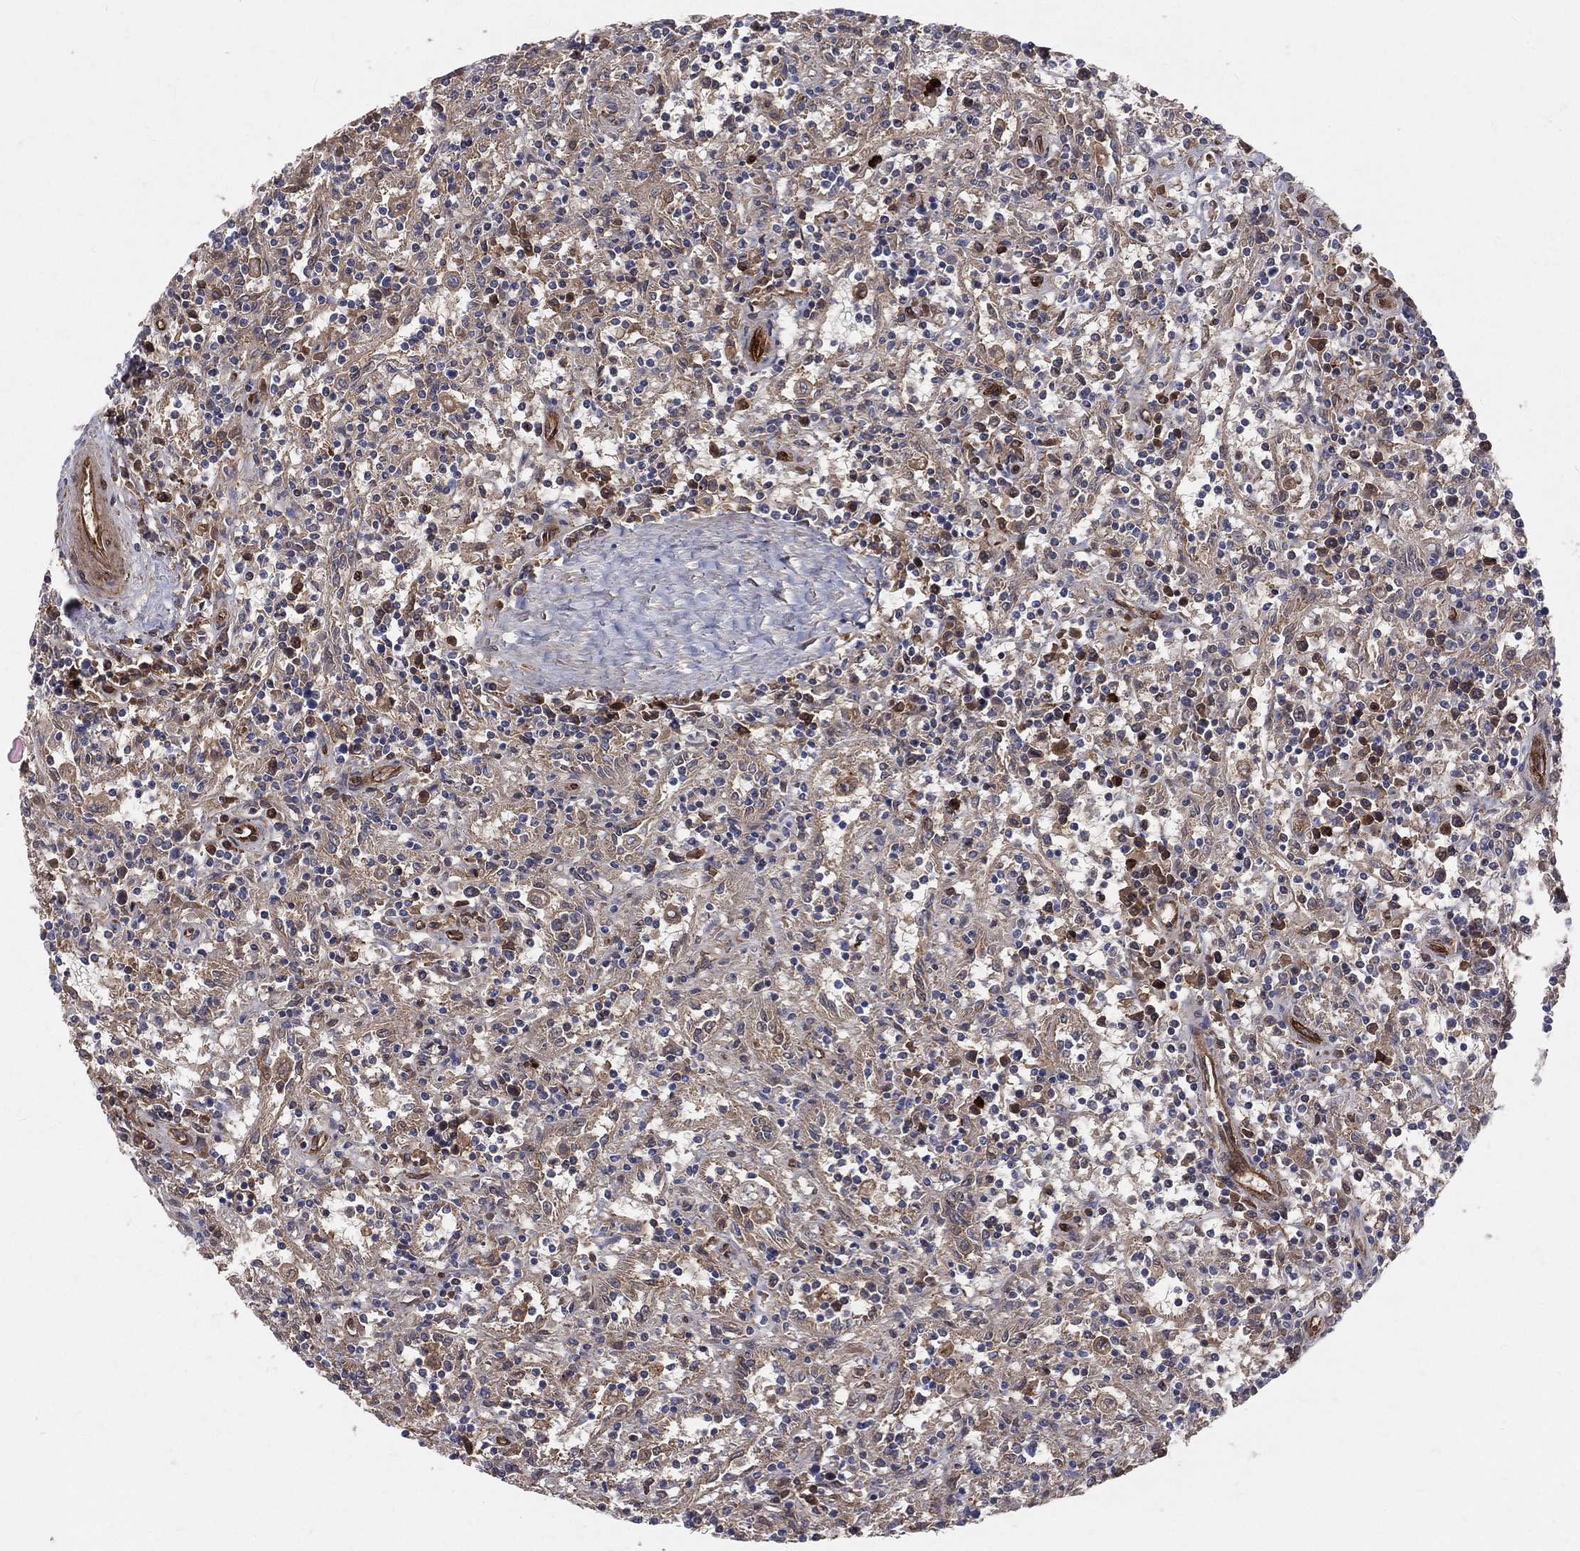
{"staining": {"intensity": "negative", "quantity": "none", "location": "none"}, "tissue": "lymphoma", "cell_type": "Tumor cells", "image_type": "cancer", "snomed": [{"axis": "morphology", "description": "Malignant lymphoma, non-Hodgkin's type, Low grade"}, {"axis": "topography", "description": "Spleen"}], "caption": "Tumor cells are negative for protein expression in human lymphoma.", "gene": "ENTPD1", "patient": {"sex": "male", "age": 62}}